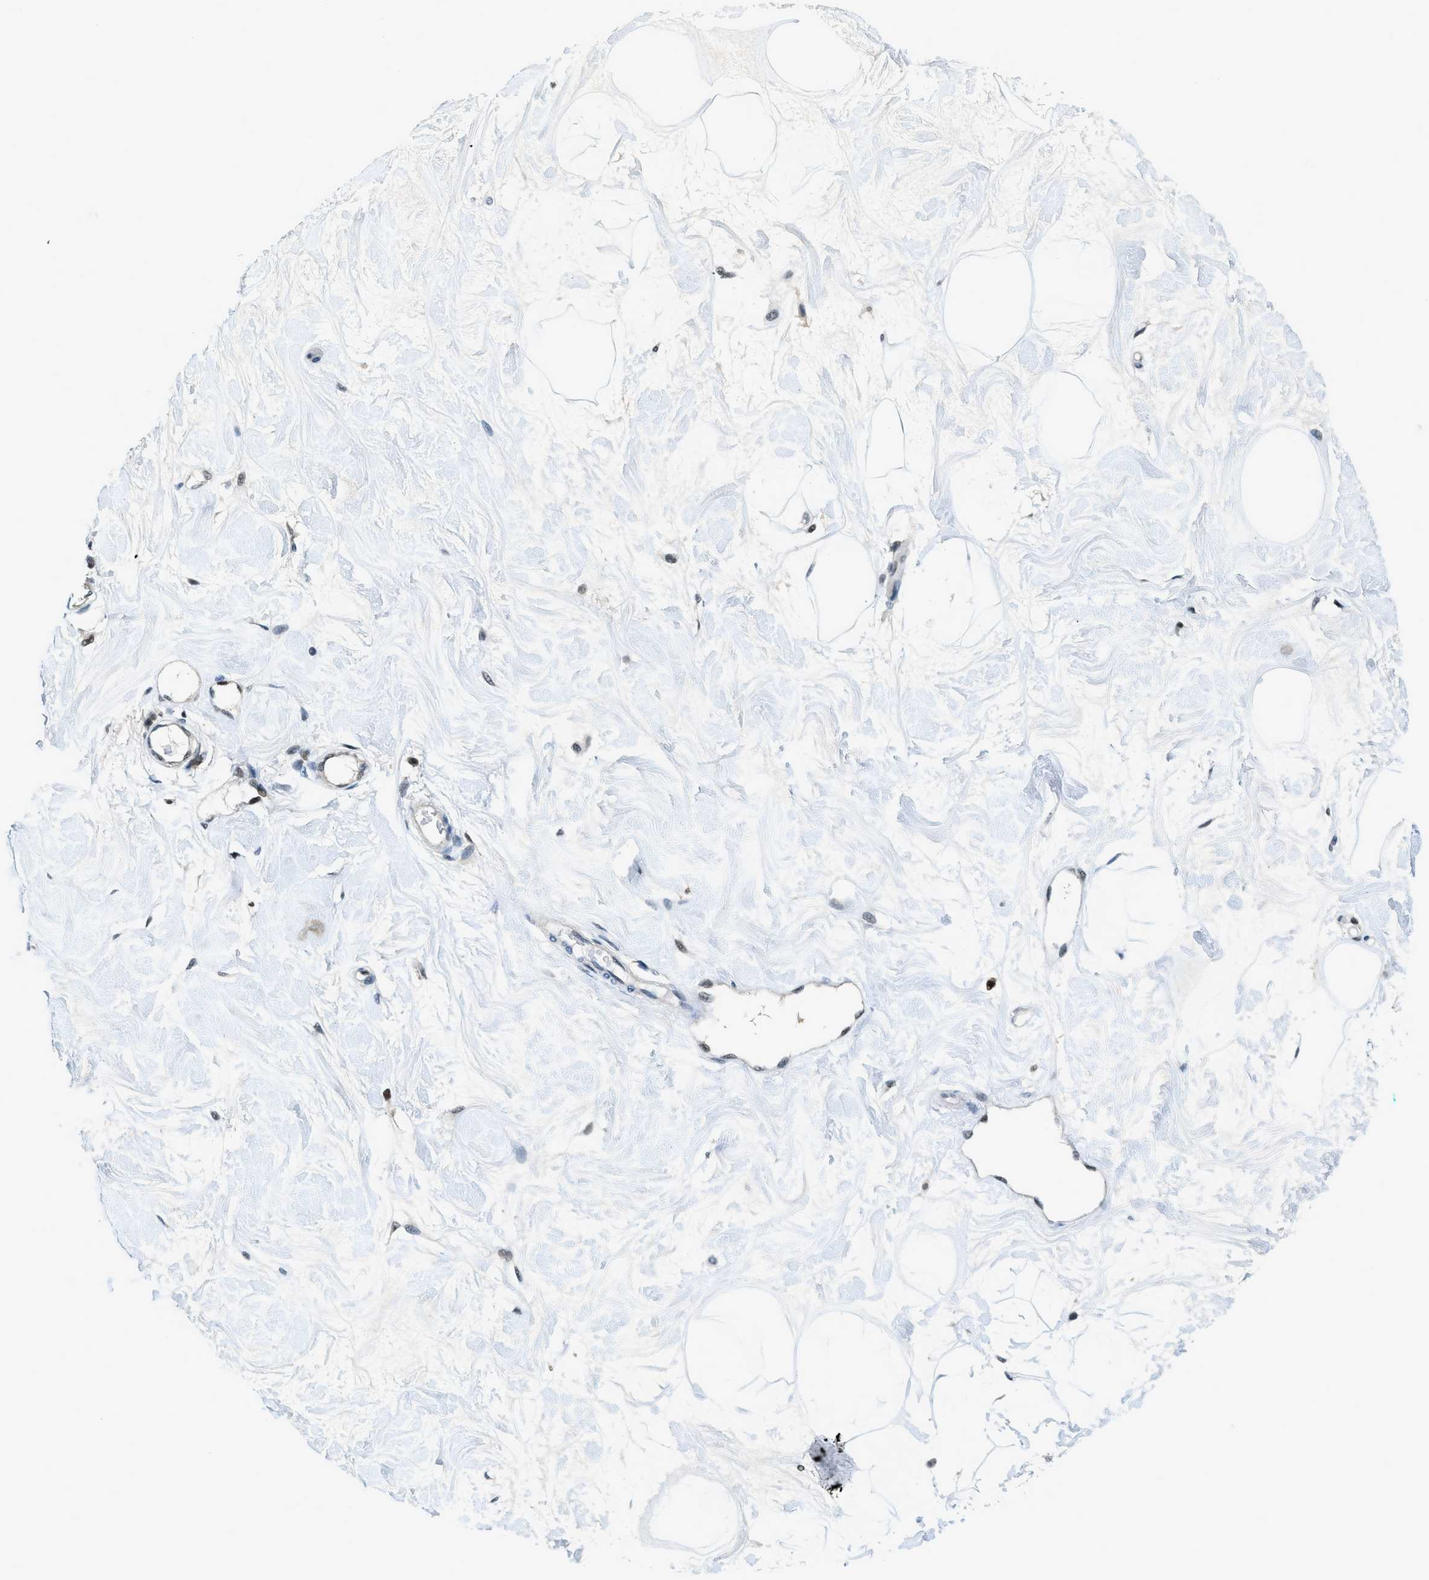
{"staining": {"intensity": "weak", "quantity": ">75%", "location": "nuclear"}, "tissue": "breast", "cell_type": "Adipocytes", "image_type": "normal", "snomed": [{"axis": "morphology", "description": "Normal tissue, NOS"}, {"axis": "morphology", "description": "Lobular carcinoma"}, {"axis": "topography", "description": "Breast"}], "caption": "Weak nuclear positivity for a protein is identified in about >75% of adipocytes of unremarkable breast using immunohistochemistry (IHC).", "gene": "OGFR", "patient": {"sex": "female", "age": 59}}